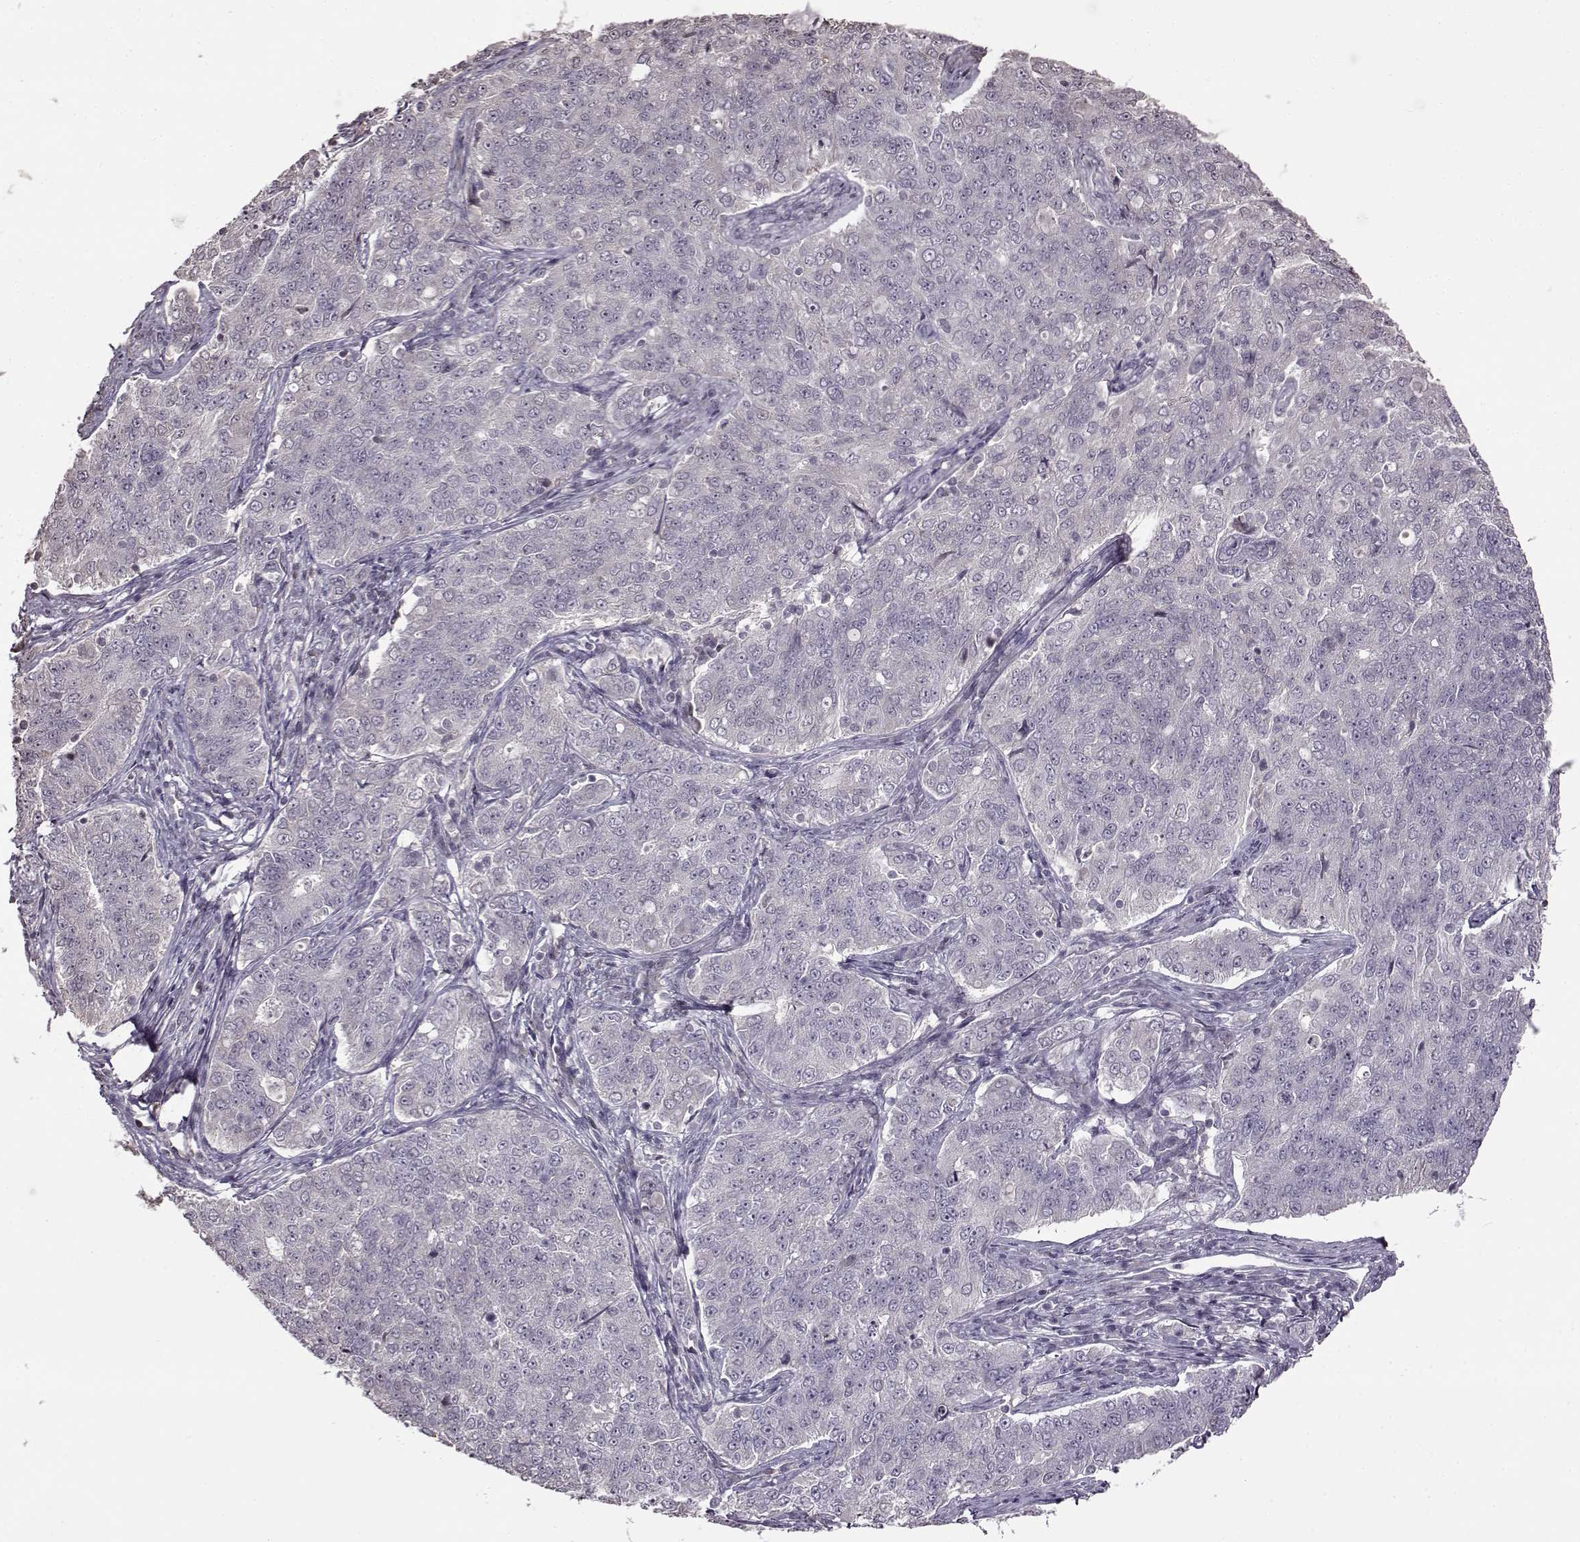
{"staining": {"intensity": "negative", "quantity": "none", "location": "none"}, "tissue": "endometrial cancer", "cell_type": "Tumor cells", "image_type": "cancer", "snomed": [{"axis": "morphology", "description": "Adenocarcinoma, NOS"}, {"axis": "topography", "description": "Endometrium"}], "caption": "An IHC image of endometrial cancer (adenocarcinoma) is shown. There is no staining in tumor cells of endometrial cancer (adenocarcinoma).", "gene": "FSHB", "patient": {"sex": "female", "age": 43}}